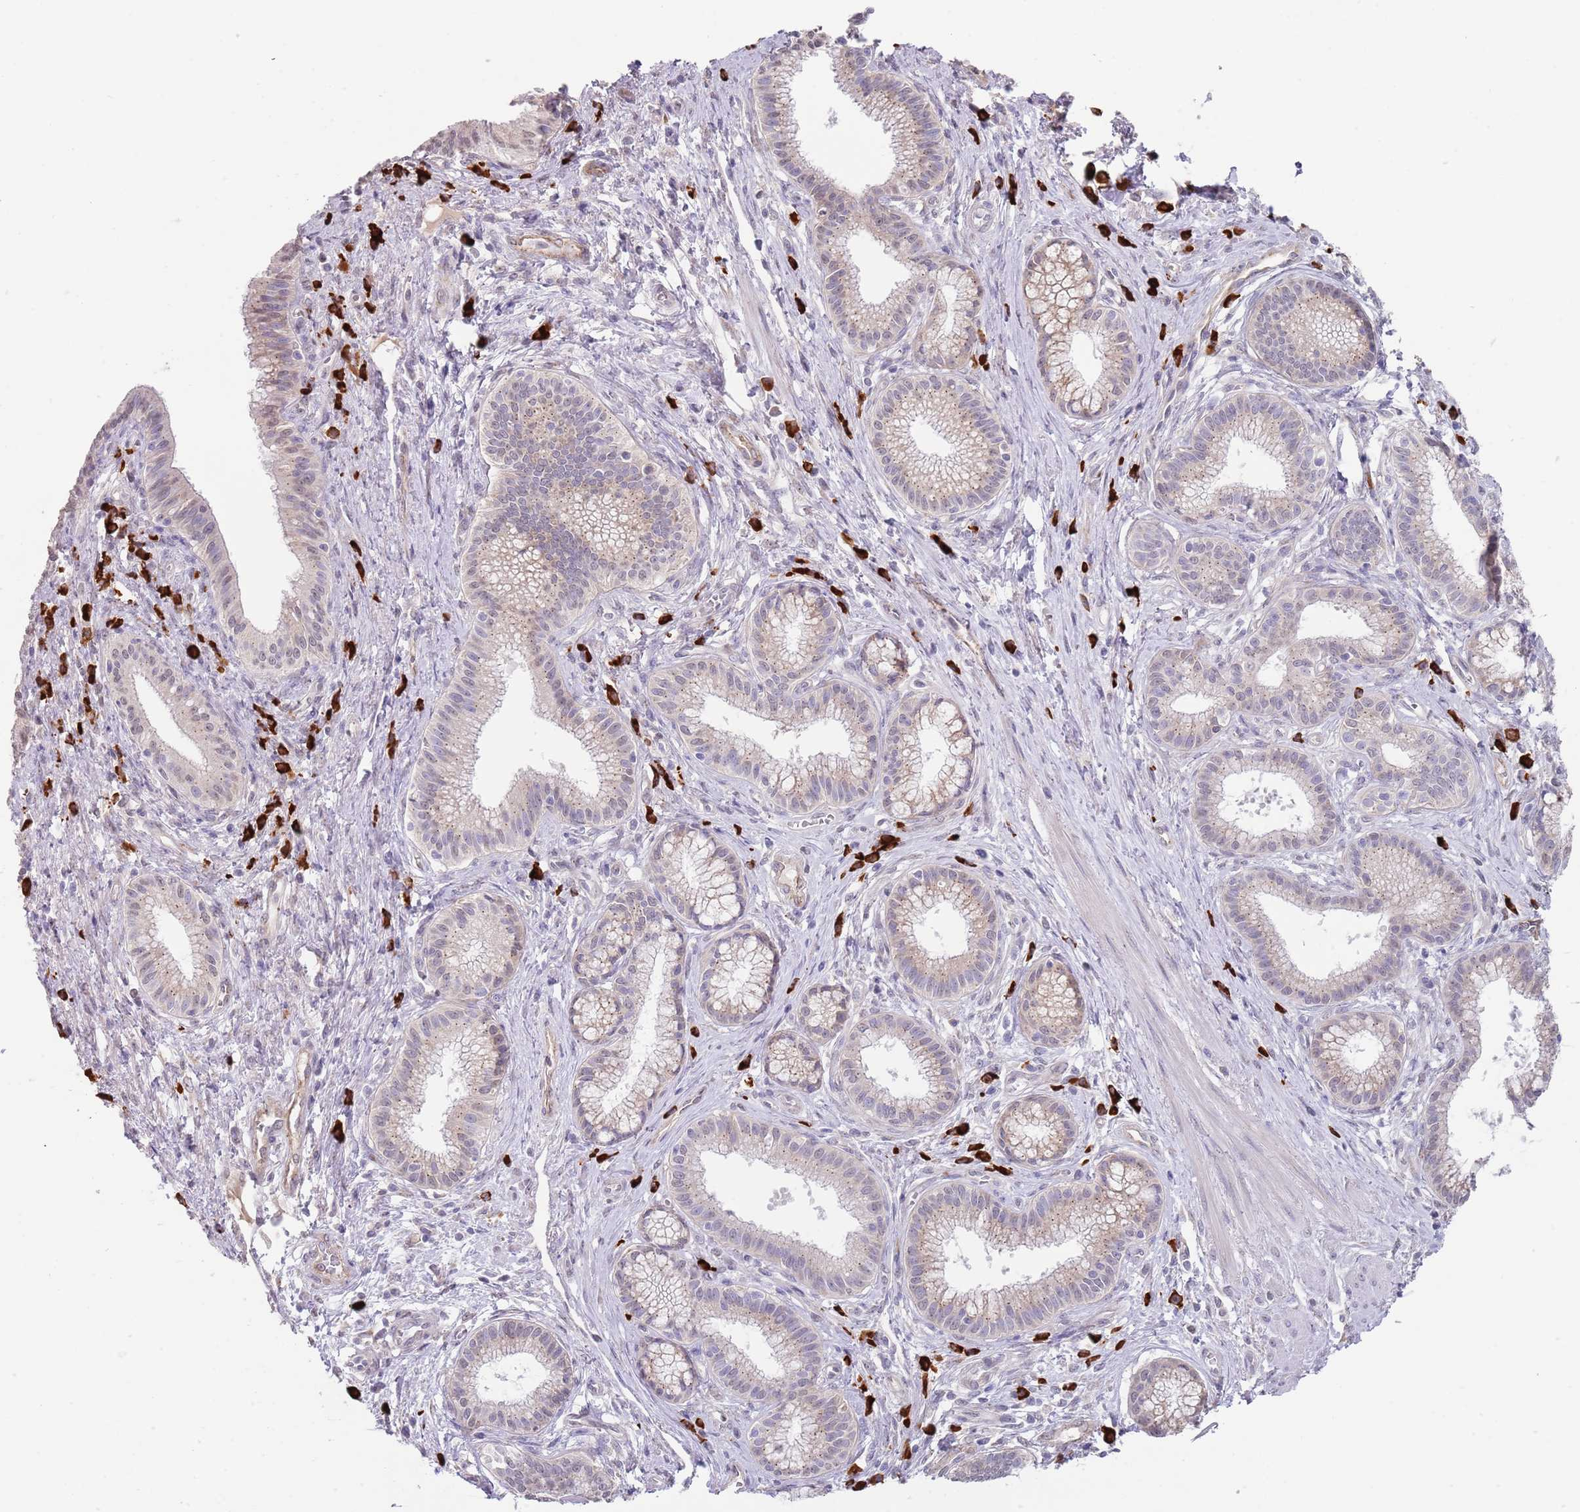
{"staining": {"intensity": "negative", "quantity": "none", "location": "none"}, "tissue": "pancreatic cancer", "cell_type": "Tumor cells", "image_type": "cancer", "snomed": [{"axis": "morphology", "description": "Adenocarcinoma, NOS"}, {"axis": "topography", "description": "Pancreas"}], "caption": "An immunohistochemistry micrograph of pancreatic cancer is shown. There is no staining in tumor cells of pancreatic cancer.", "gene": "TNRC6C", "patient": {"sex": "male", "age": 72}}